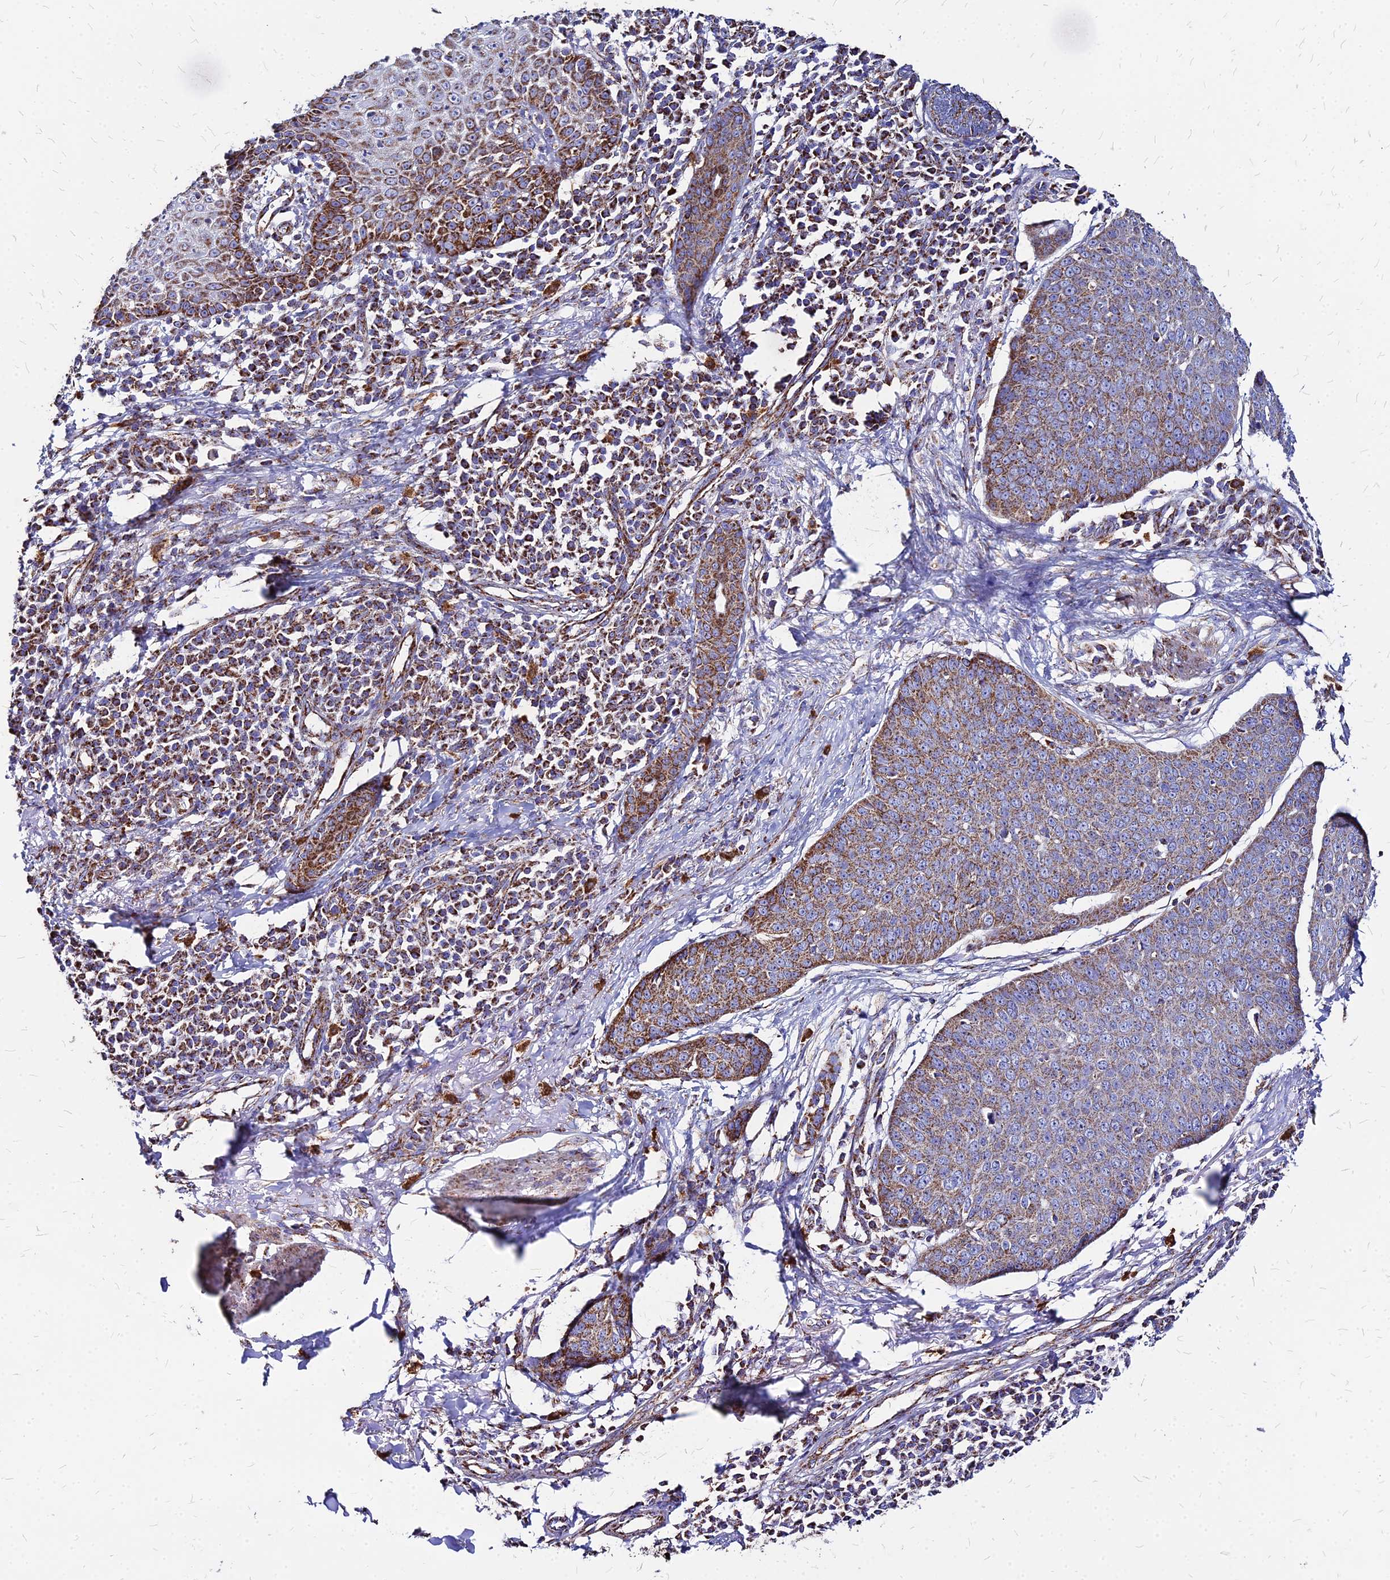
{"staining": {"intensity": "moderate", "quantity": ">75%", "location": "cytoplasmic/membranous"}, "tissue": "skin cancer", "cell_type": "Tumor cells", "image_type": "cancer", "snomed": [{"axis": "morphology", "description": "Squamous cell carcinoma, NOS"}, {"axis": "topography", "description": "Skin"}], "caption": "Skin cancer stained with DAB (3,3'-diaminobenzidine) immunohistochemistry exhibits medium levels of moderate cytoplasmic/membranous expression in approximately >75% of tumor cells.", "gene": "DLD", "patient": {"sex": "male", "age": 71}}